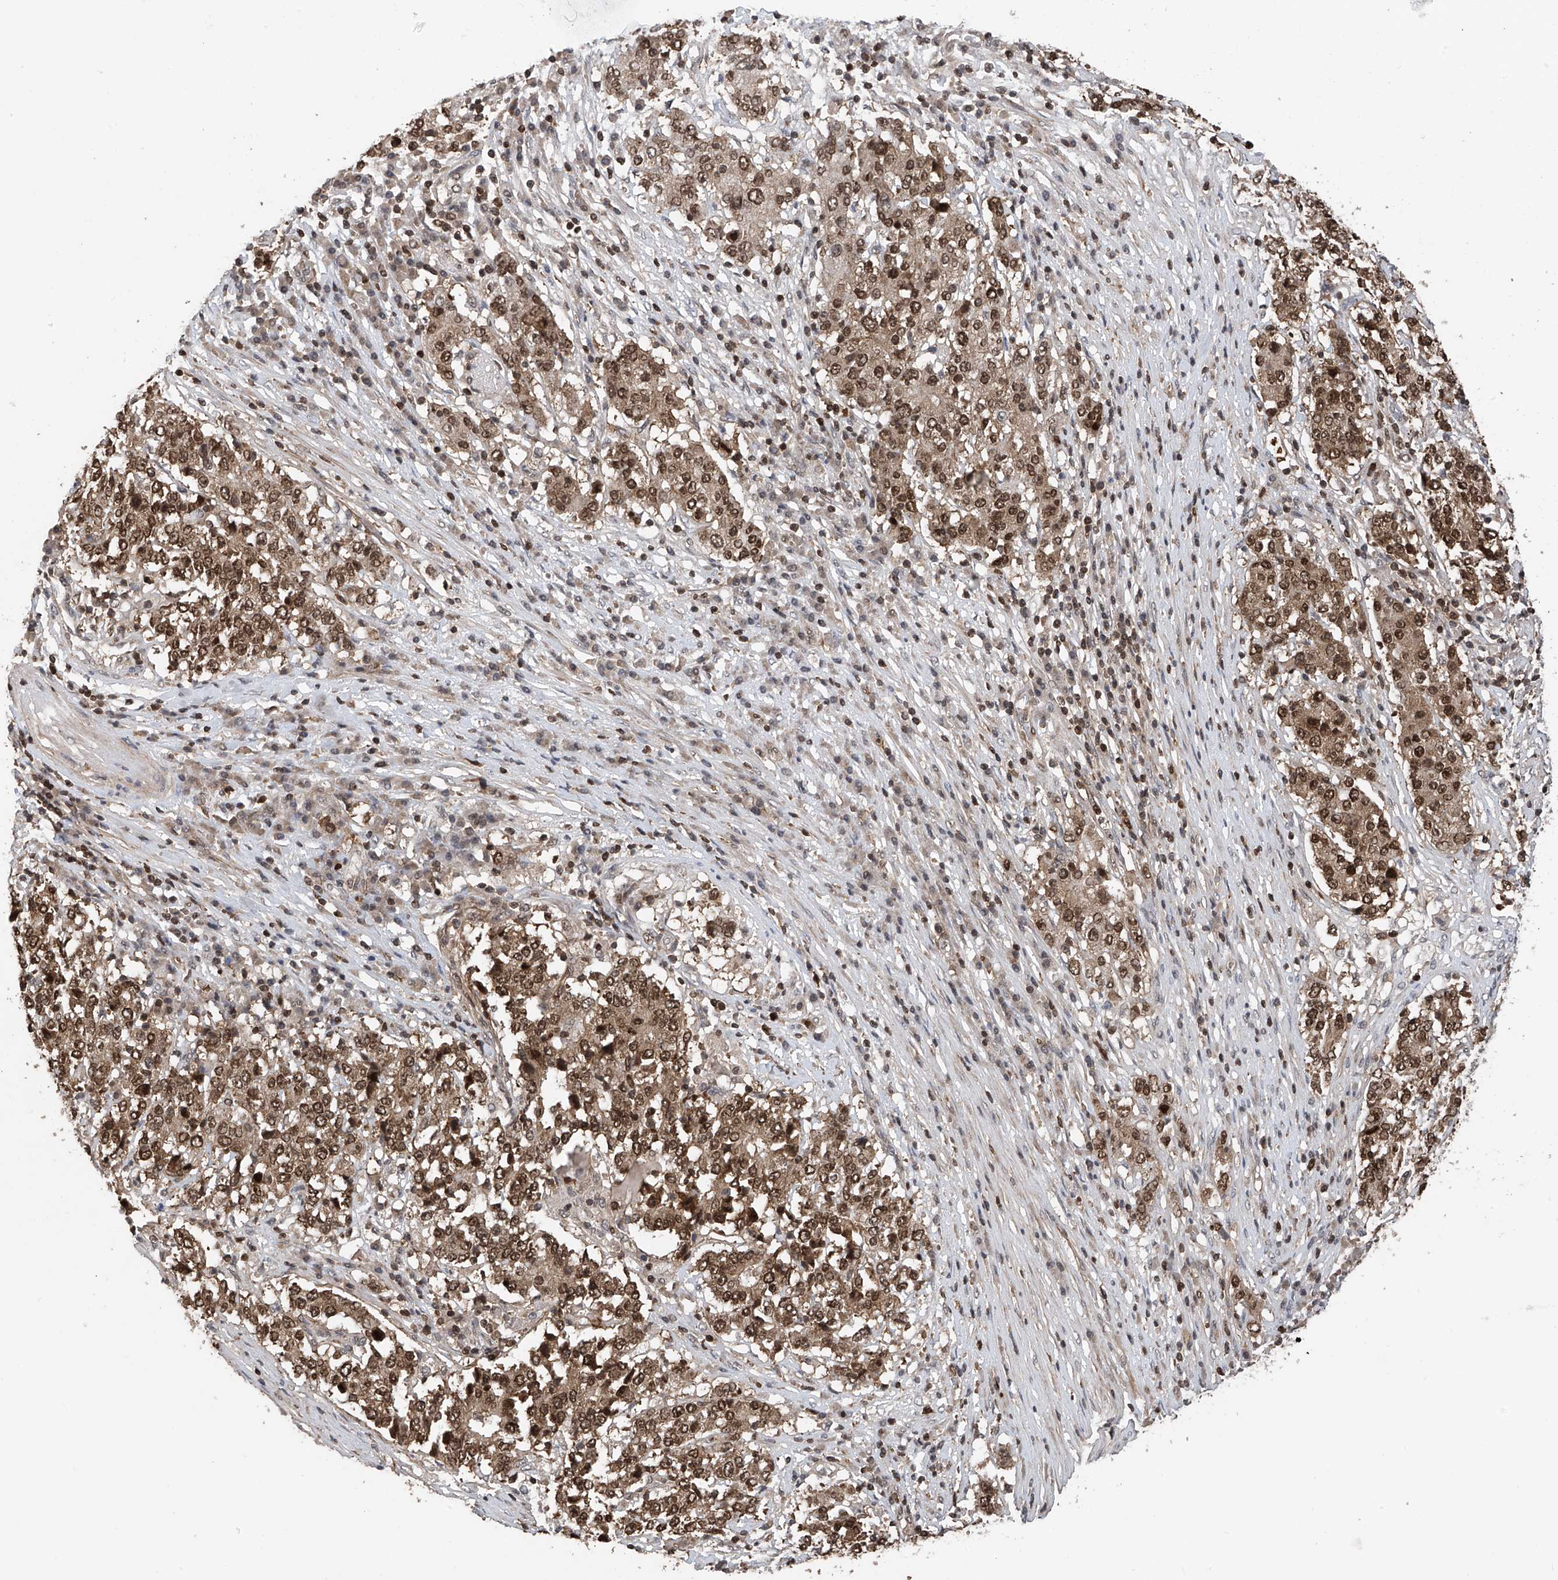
{"staining": {"intensity": "strong", "quantity": ">75%", "location": "cytoplasmic/membranous,nuclear"}, "tissue": "stomach cancer", "cell_type": "Tumor cells", "image_type": "cancer", "snomed": [{"axis": "morphology", "description": "Adenocarcinoma, NOS"}, {"axis": "topography", "description": "Stomach"}], "caption": "Tumor cells demonstrate high levels of strong cytoplasmic/membranous and nuclear expression in approximately >75% of cells in human stomach adenocarcinoma.", "gene": "DNAJC9", "patient": {"sex": "male", "age": 59}}